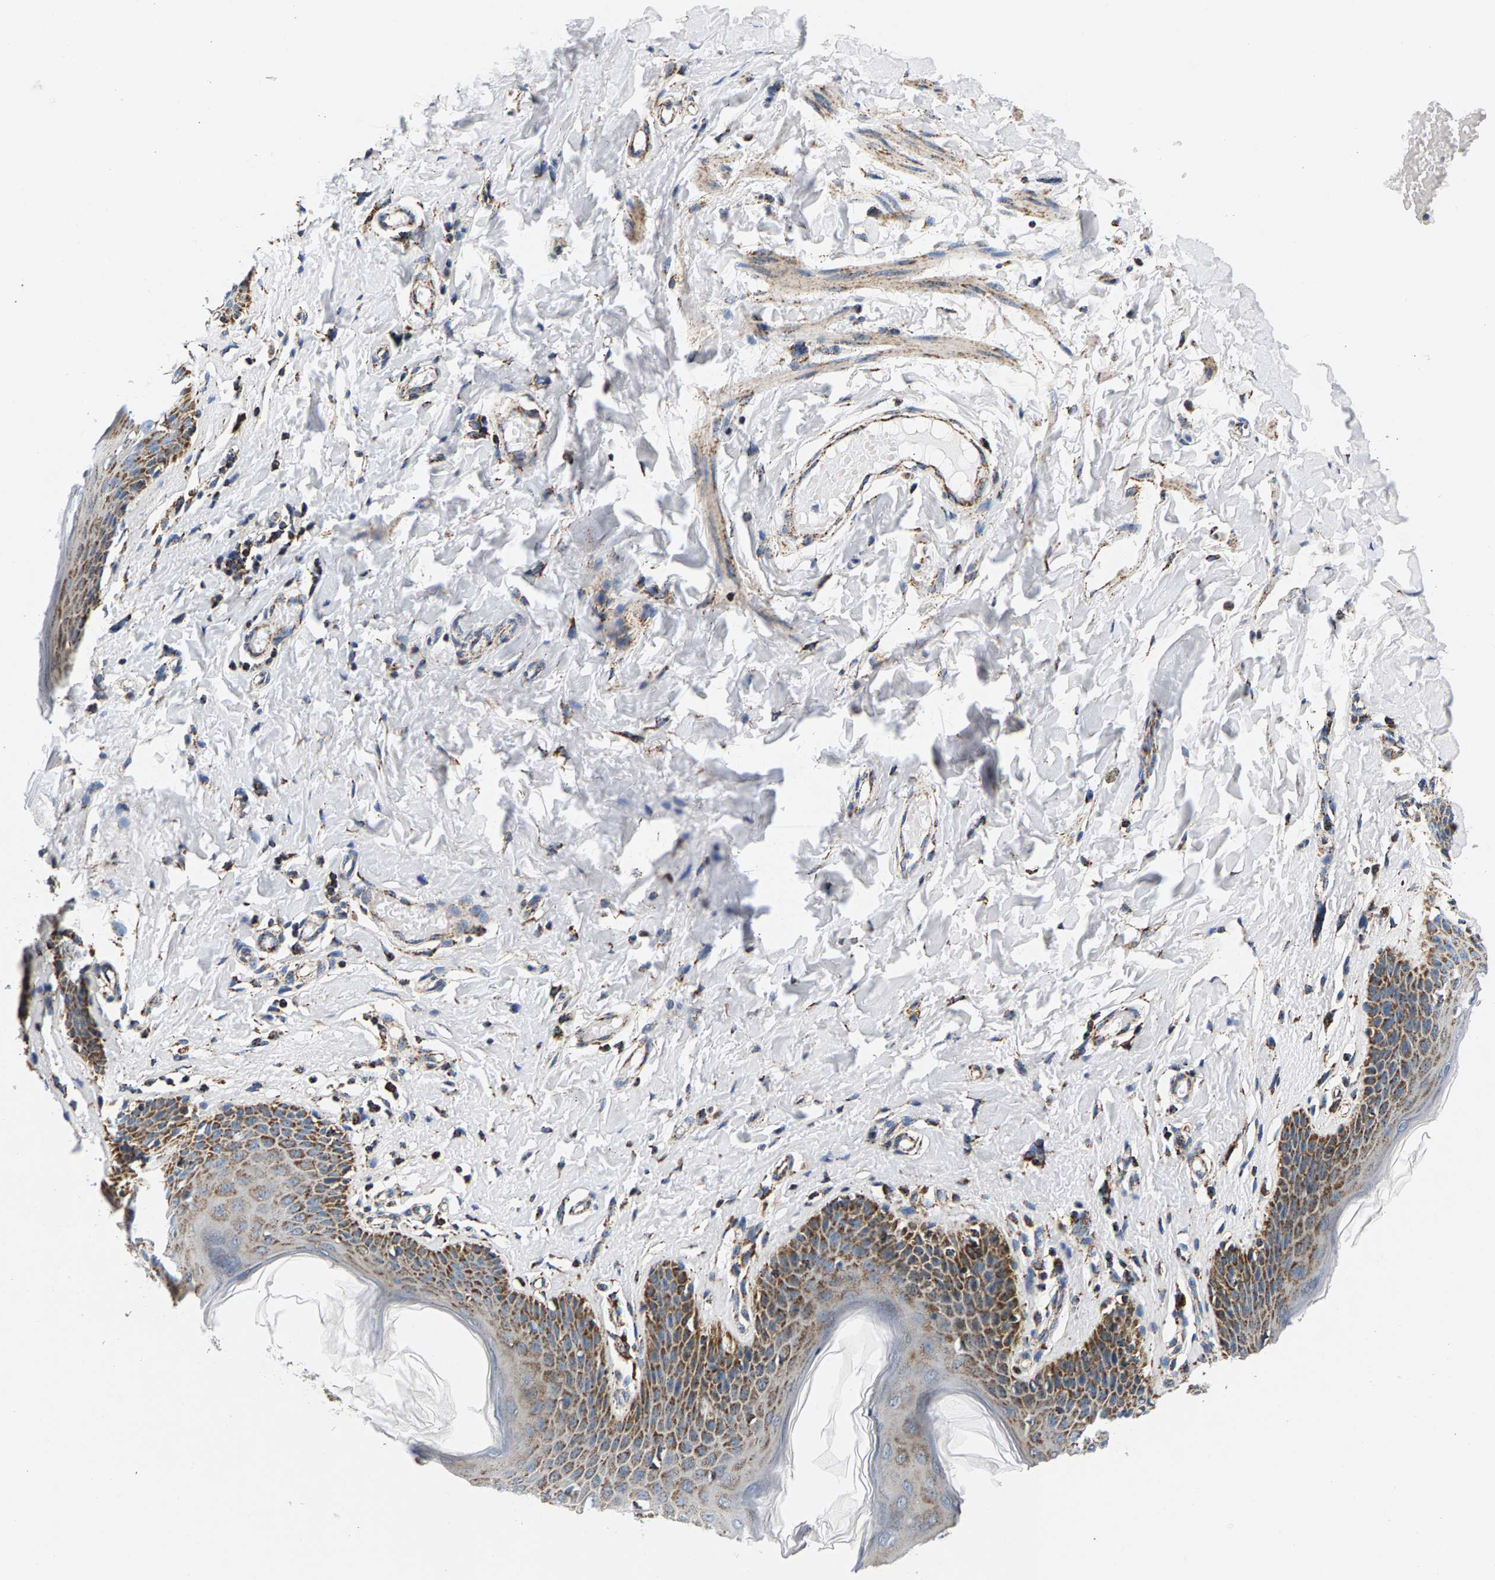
{"staining": {"intensity": "moderate", "quantity": ">75%", "location": "cytoplasmic/membranous"}, "tissue": "skin", "cell_type": "Epidermal cells", "image_type": "normal", "snomed": [{"axis": "morphology", "description": "Normal tissue, NOS"}, {"axis": "topography", "description": "Vulva"}], "caption": "Epidermal cells display medium levels of moderate cytoplasmic/membranous staining in approximately >75% of cells in unremarkable skin.", "gene": "PDE1A", "patient": {"sex": "female", "age": 66}}